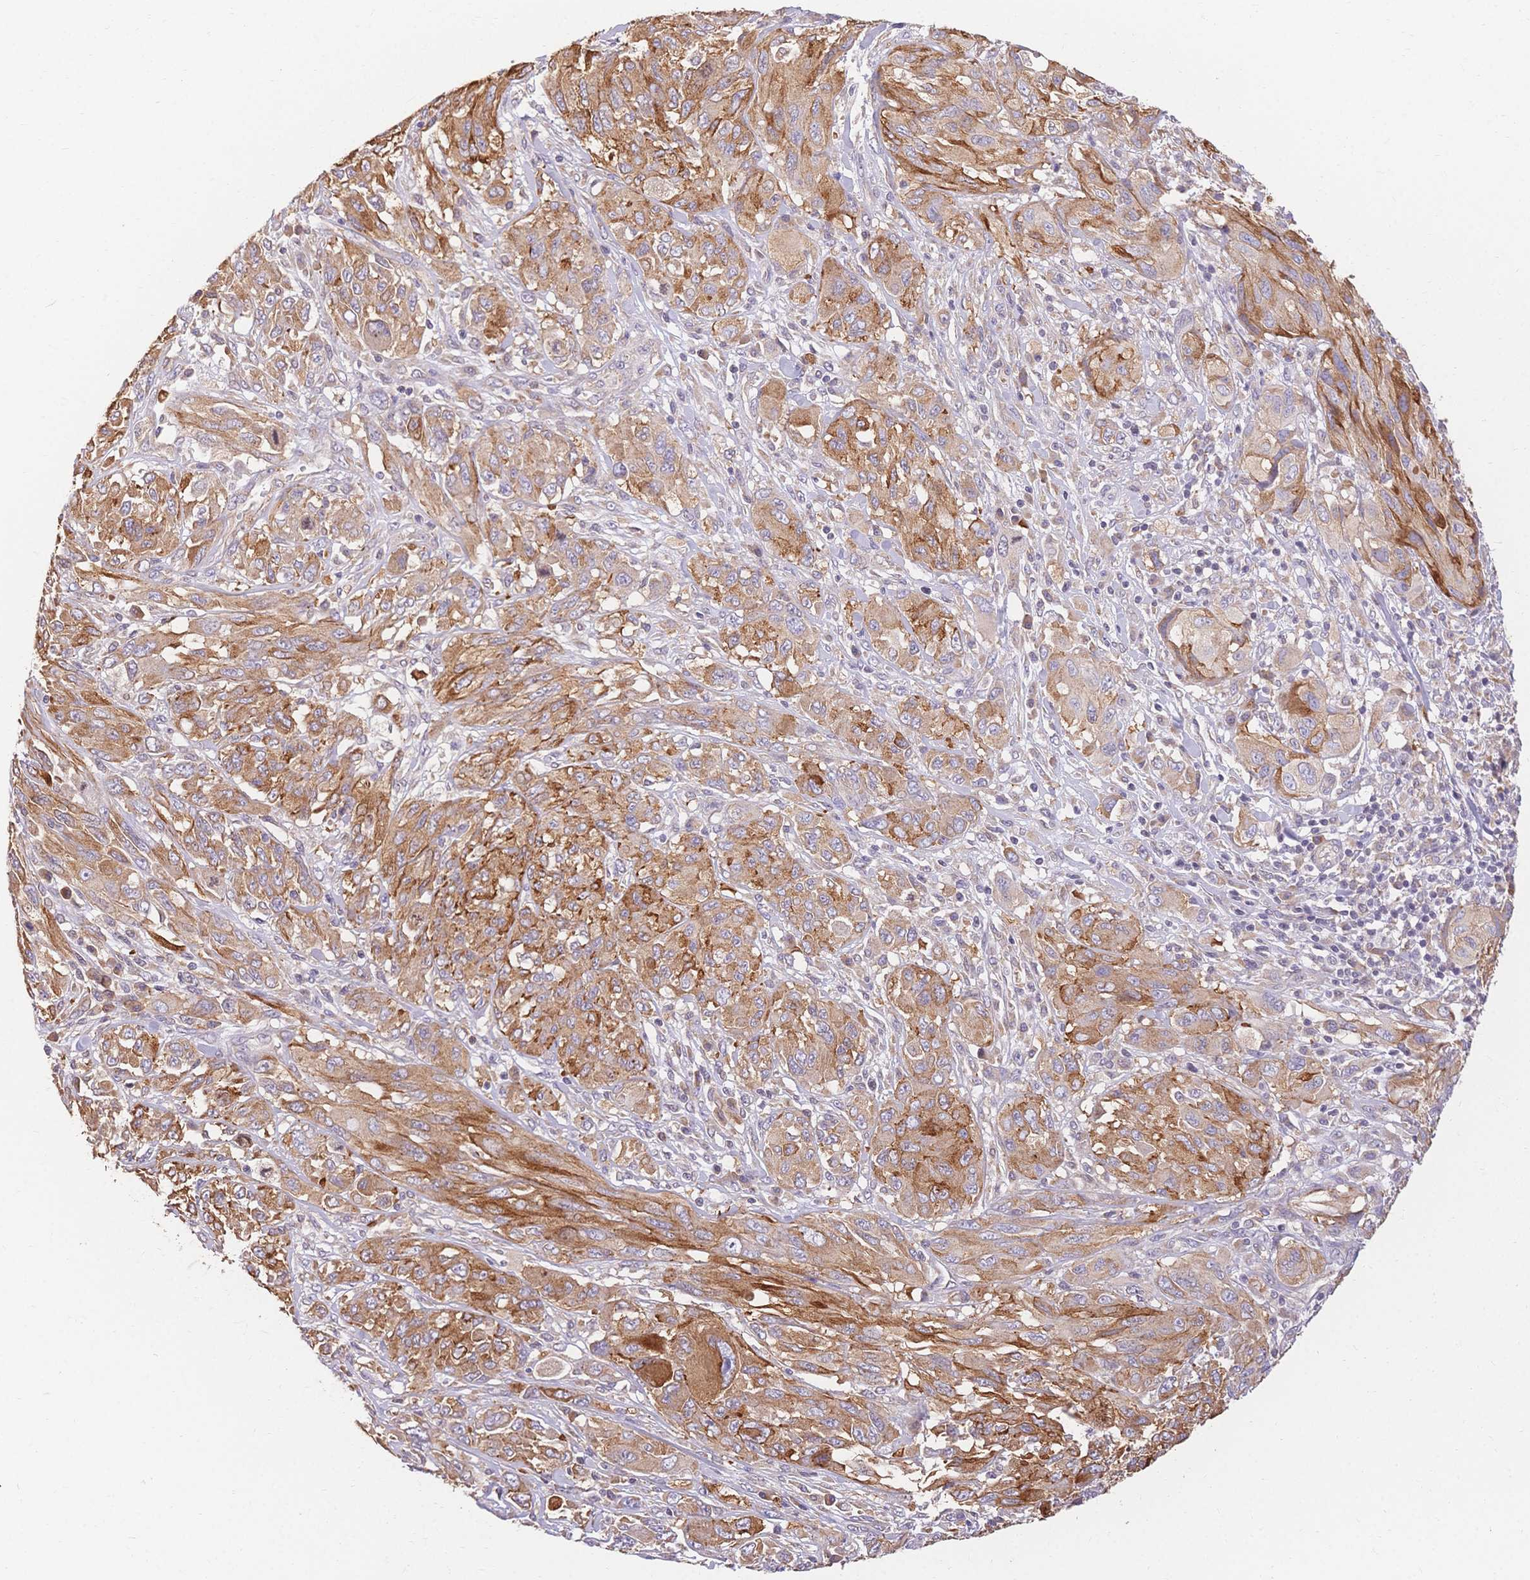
{"staining": {"intensity": "moderate", "quantity": ">75%", "location": "cytoplasmic/membranous"}, "tissue": "melanoma", "cell_type": "Tumor cells", "image_type": "cancer", "snomed": [{"axis": "morphology", "description": "Malignant melanoma, NOS"}, {"axis": "topography", "description": "Skin"}], "caption": "Immunohistochemical staining of human malignant melanoma exhibits medium levels of moderate cytoplasmic/membranous protein positivity in approximately >75% of tumor cells.", "gene": "HS3ST5", "patient": {"sex": "female", "age": 91}}